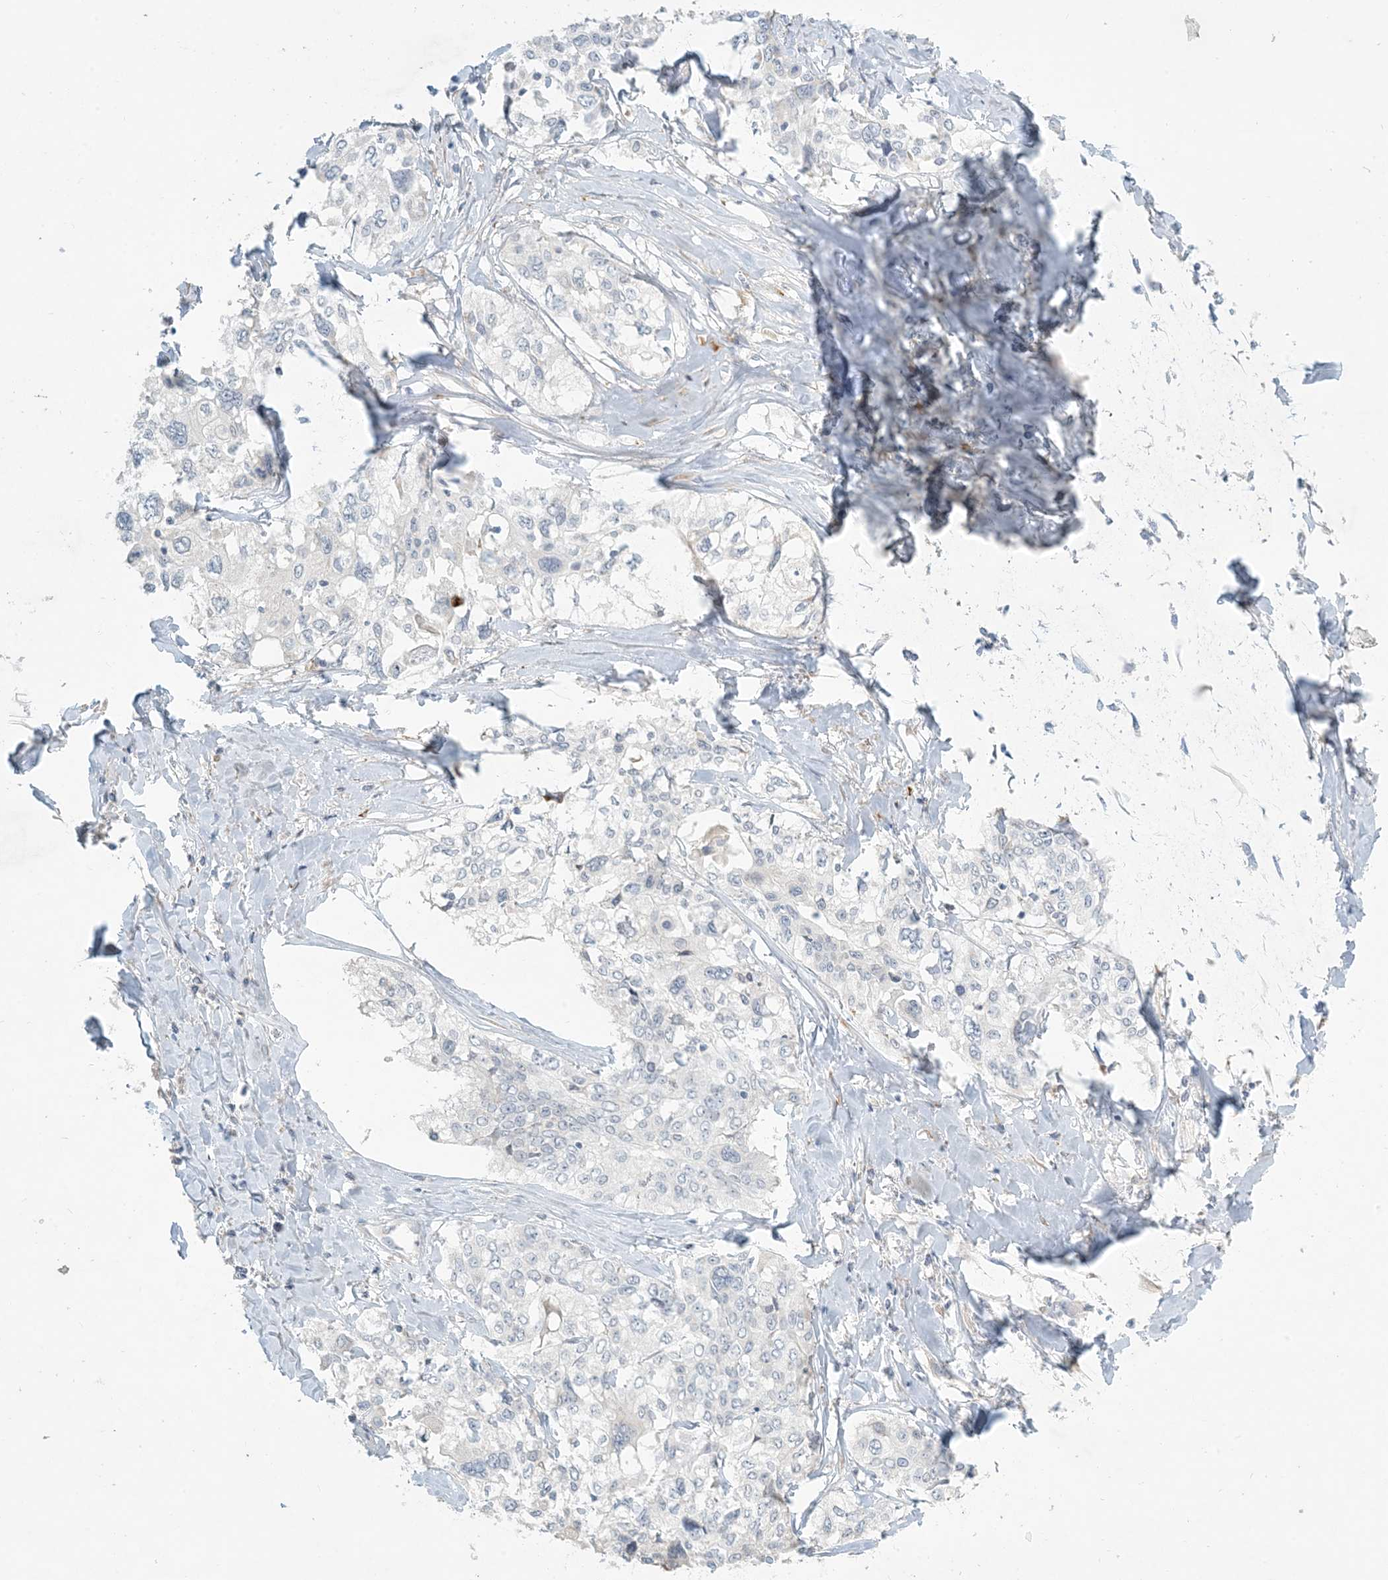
{"staining": {"intensity": "negative", "quantity": "none", "location": "none"}, "tissue": "cervical cancer", "cell_type": "Tumor cells", "image_type": "cancer", "snomed": [{"axis": "morphology", "description": "Squamous cell carcinoma, NOS"}, {"axis": "topography", "description": "Cervix"}], "caption": "Tumor cells are negative for brown protein staining in cervical squamous cell carcinoma.", "gene": "ZNF385D", "patient": {"sex": "female", "age": 31}}